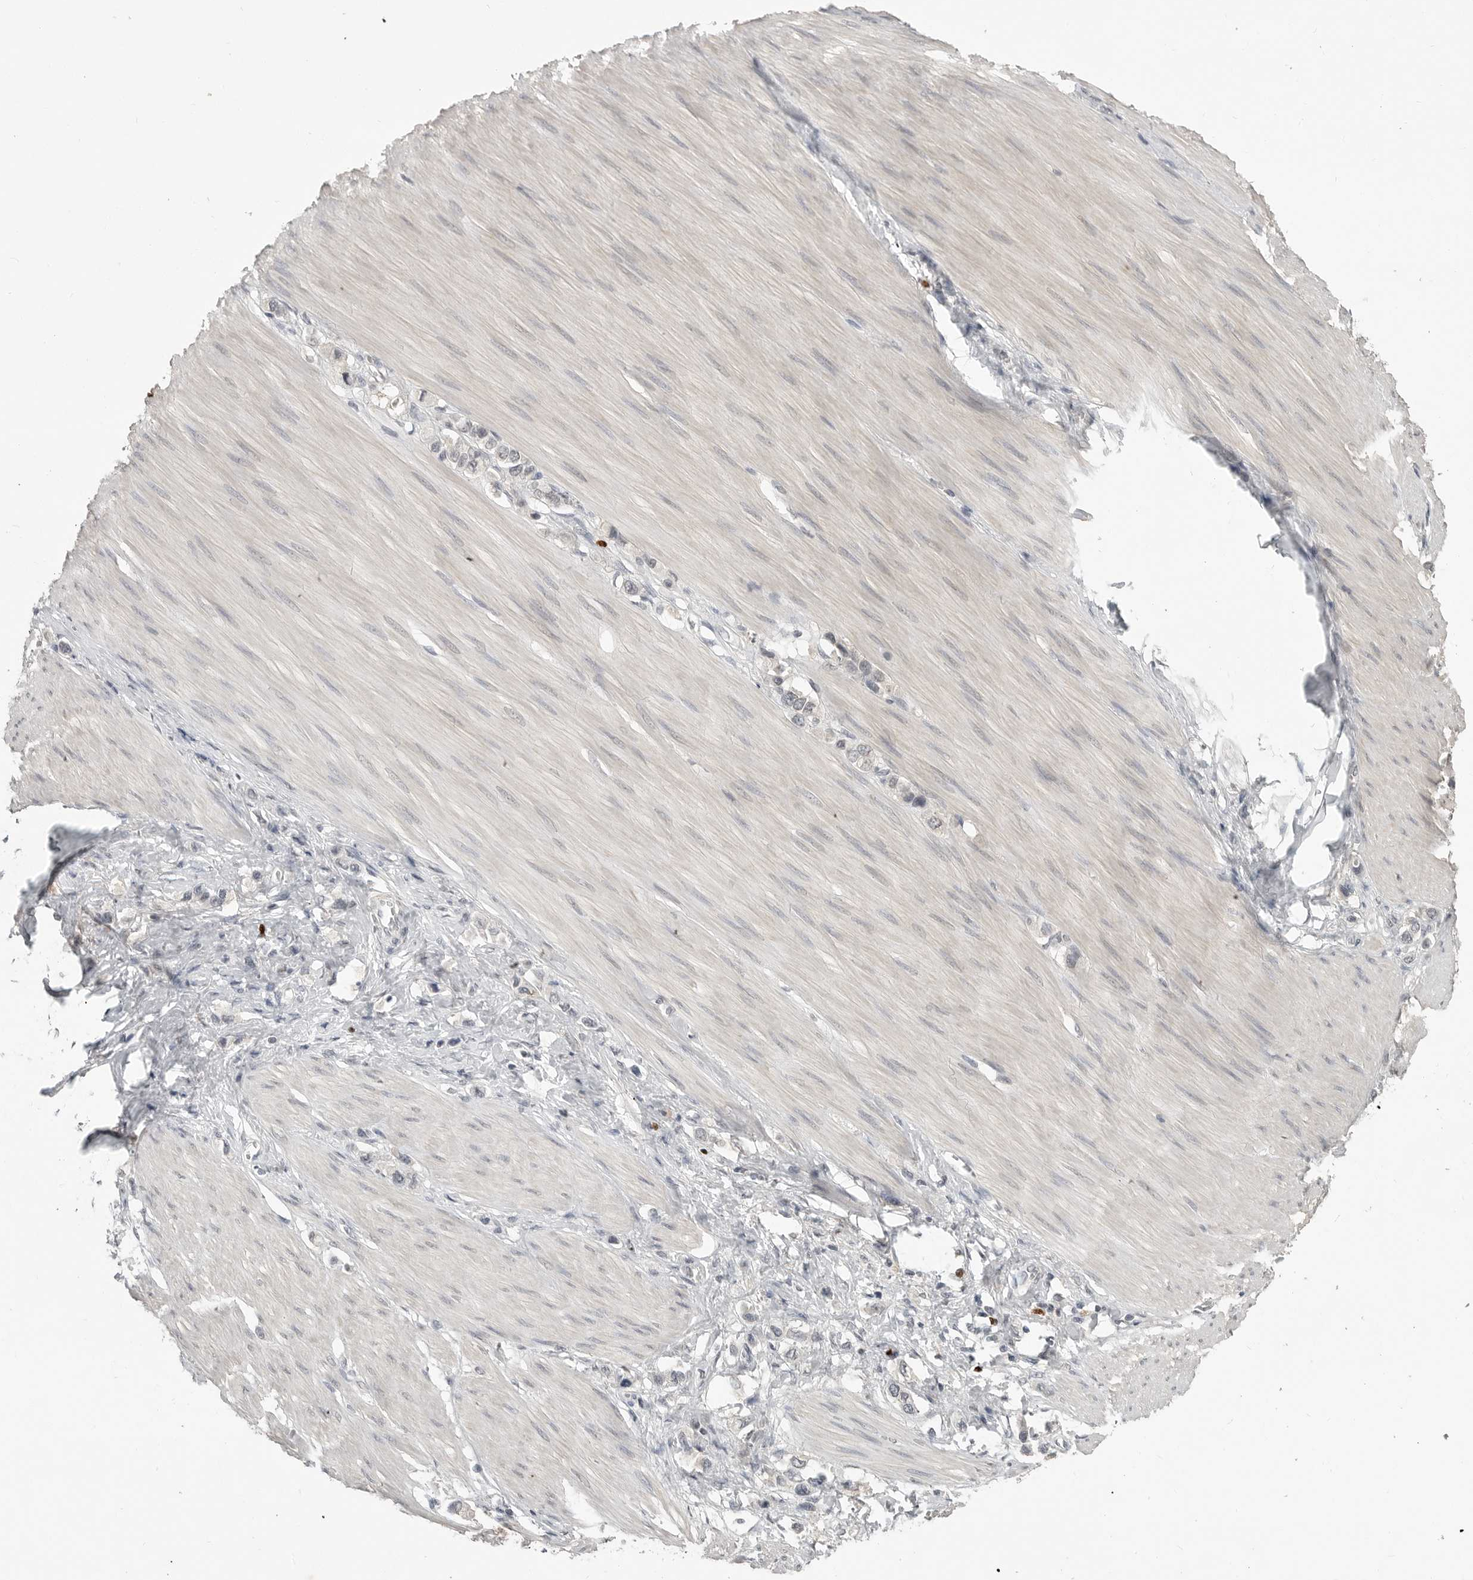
{"staining": {"intensity": "negative", "quantity": "none", "location": "none"}, "tissue": "stomach cancer", "cell_type": "Tumor cells", "image_type": "cancer", "snomed": [{"axis": "morphology", "description": "Adenocarcinoma, NOS"}, {"axis": "topography", "description": "Stomach"}], "caption": "Immunohistochemistry histopathology image of neoplastic tissue: stomach adenocarcinoma stained with DAB shows no significant protein staining in tumor cells. The staining was performed using DAB (3,3'-diaminobenzidine) to visualize the protein expression in brown, while the nuclei were stained in blue with hematoxylin (Magnification: 20x).", "gene": "FOXP3", "patient": {"sex": "female", "age": 65}}